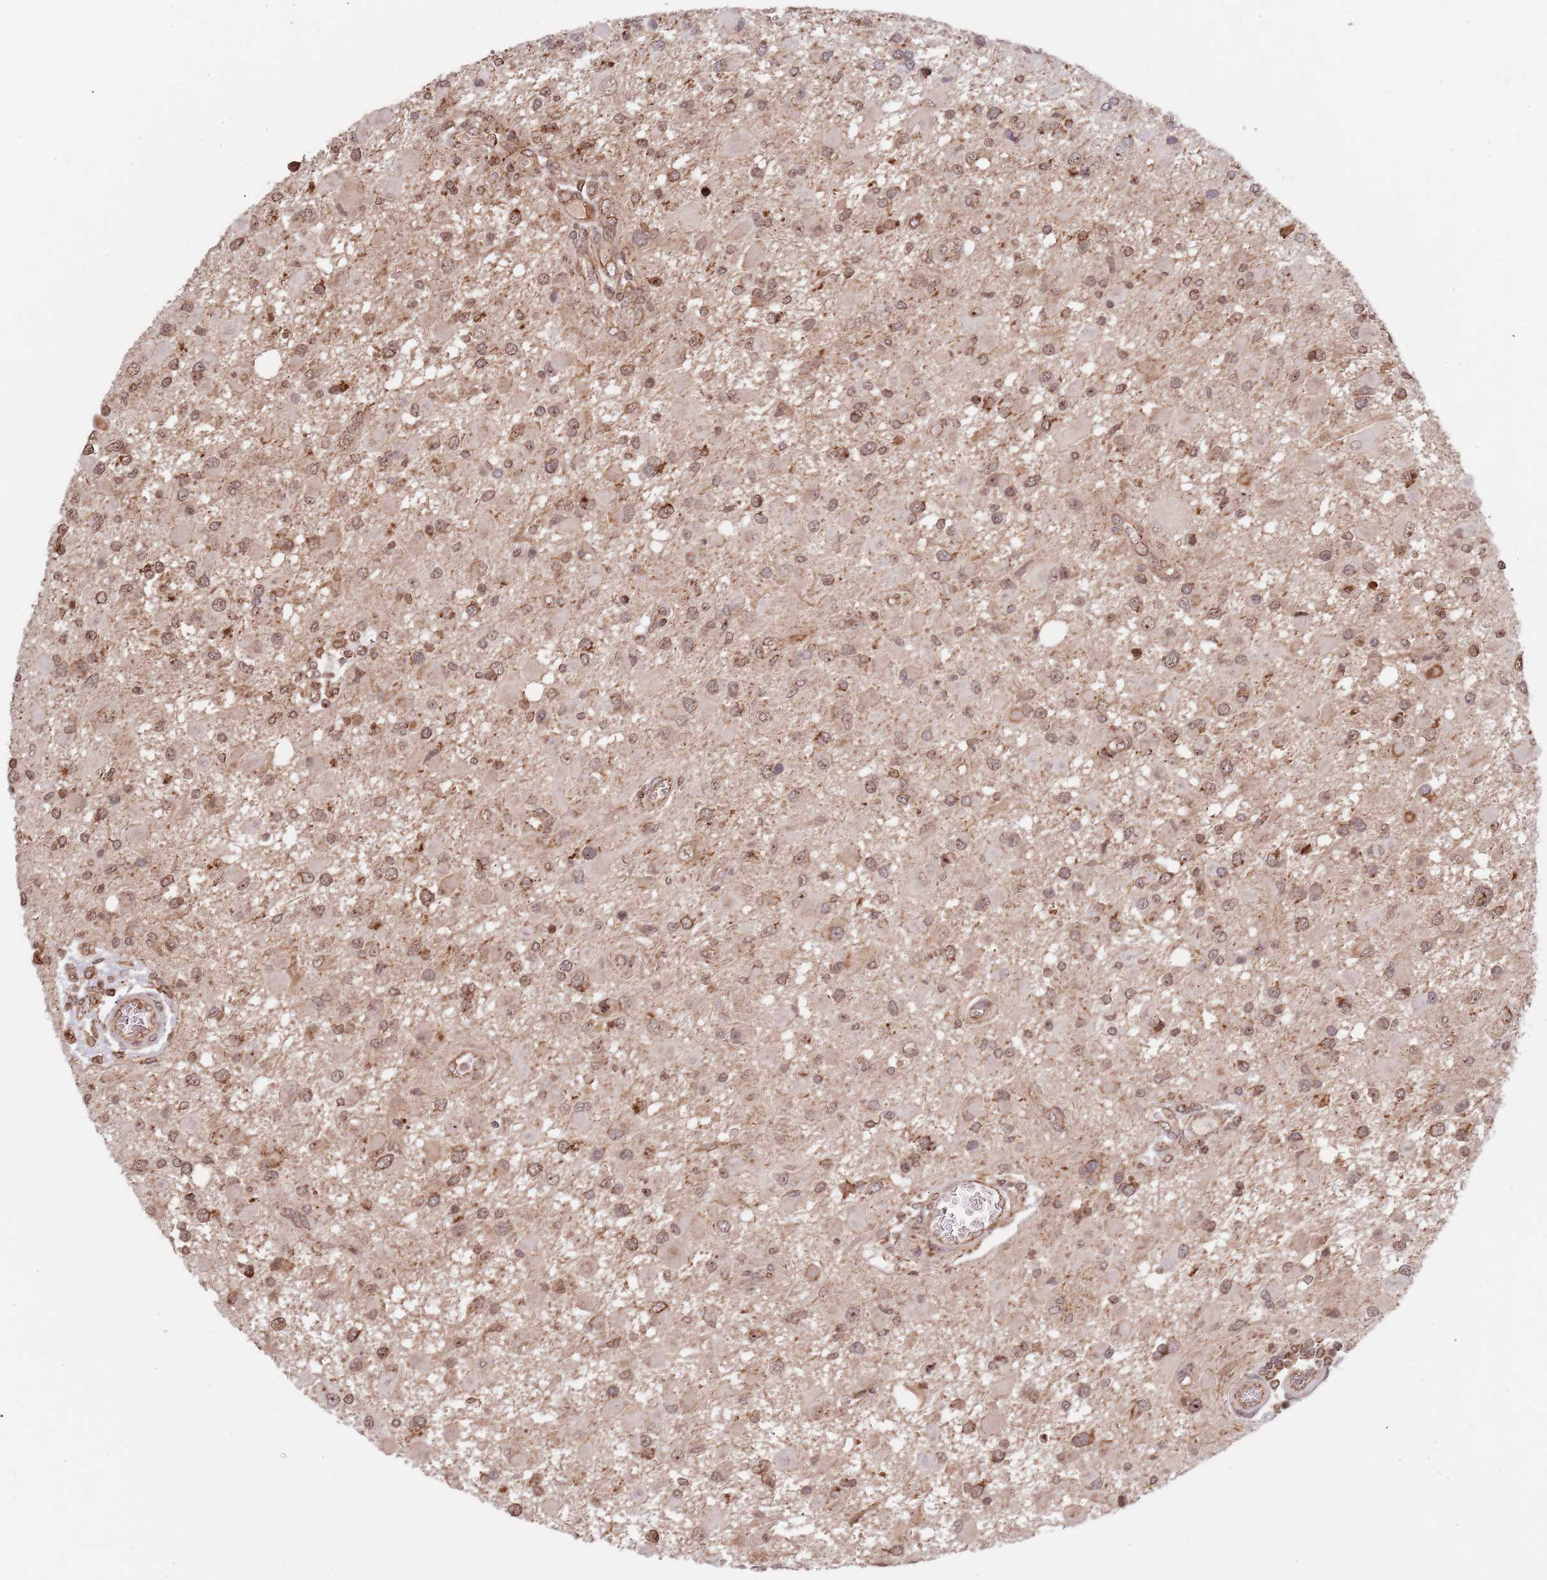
{"staining": {"intensity": "moderate", "quantity": "25%-75%", "location": "nuclear"}, "tissue": "glioma", "cell_type": "Tumor cells", "image_type": "cancer", "snomed": [{"axis": "morphology", "description": "Glioma, malignant, High grade"}, {"axis": "topography", "description": "Brain"}], "caption": "Immunohistochemical staining of human high-grade glioma (malignant) exhibits moderate nuclear protein staining in about 25%-75% of tumor cells. (DAB IHC with brightfield microscopy, high magnification).", "gene": "DCHS1", "patient": {"sex": "male", "age": 53}}